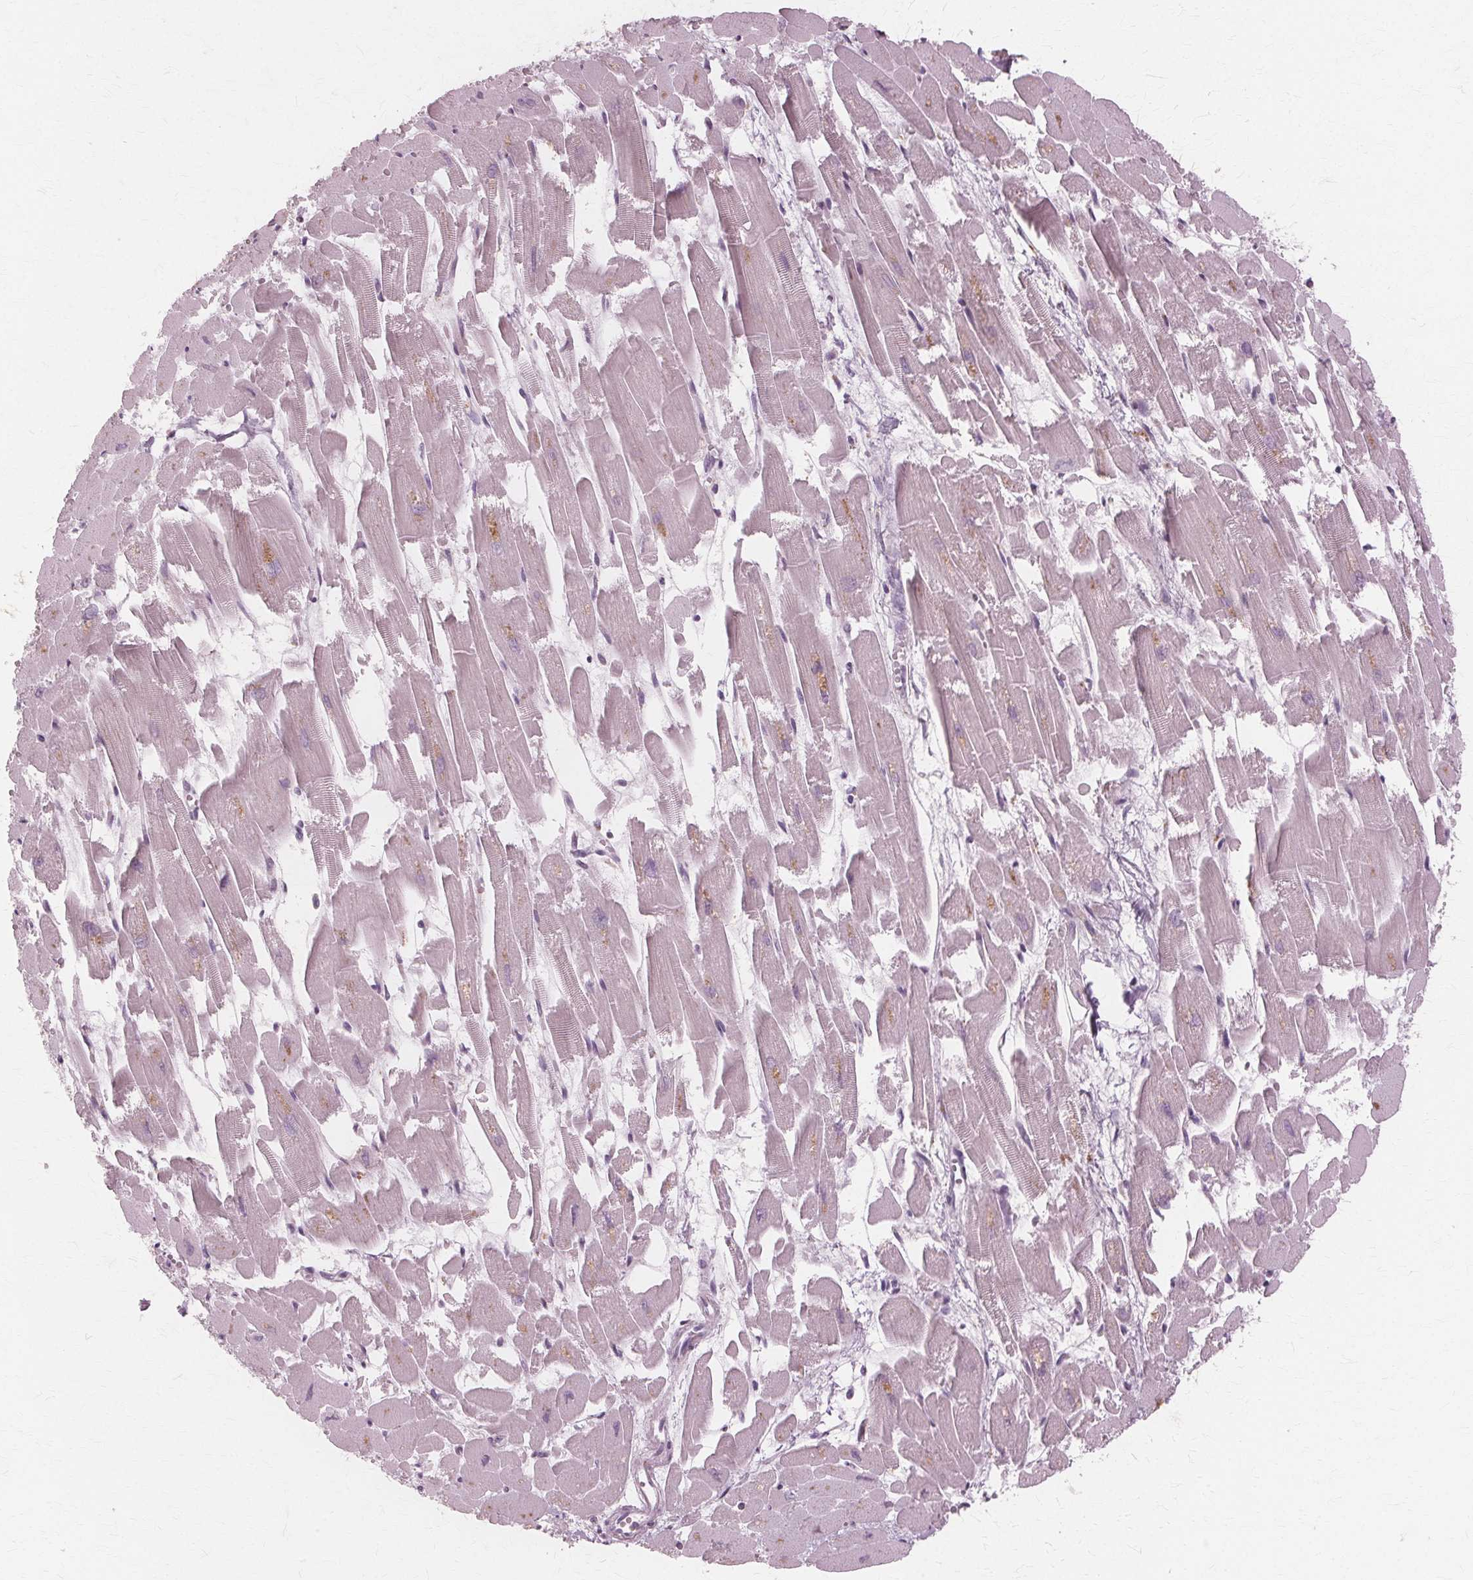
{"staining": {"intensity": "weak", "quantity": "<25%", "location": "cytoplasmic/membranous"}, "tissue": "heart muscle", "cell_type": "Cardiomyocytes", "image_type": "normal", "snomed": [{"axis": "morphology", "description": "Normal tissue, NOS"}, {"axis": "topography", "description": "Heart"}], "caption": "Immunohistochemistry micrograph of unremarkable human heart muscle stained for a protein (brown), which demonstrates no expression in cardiomyocytes. (DAB immunohistochemistry visualized using brightfield microscopy, high magnification).", "gene": "DNASE2", "patient": {"sex": "female", "age": 52}}